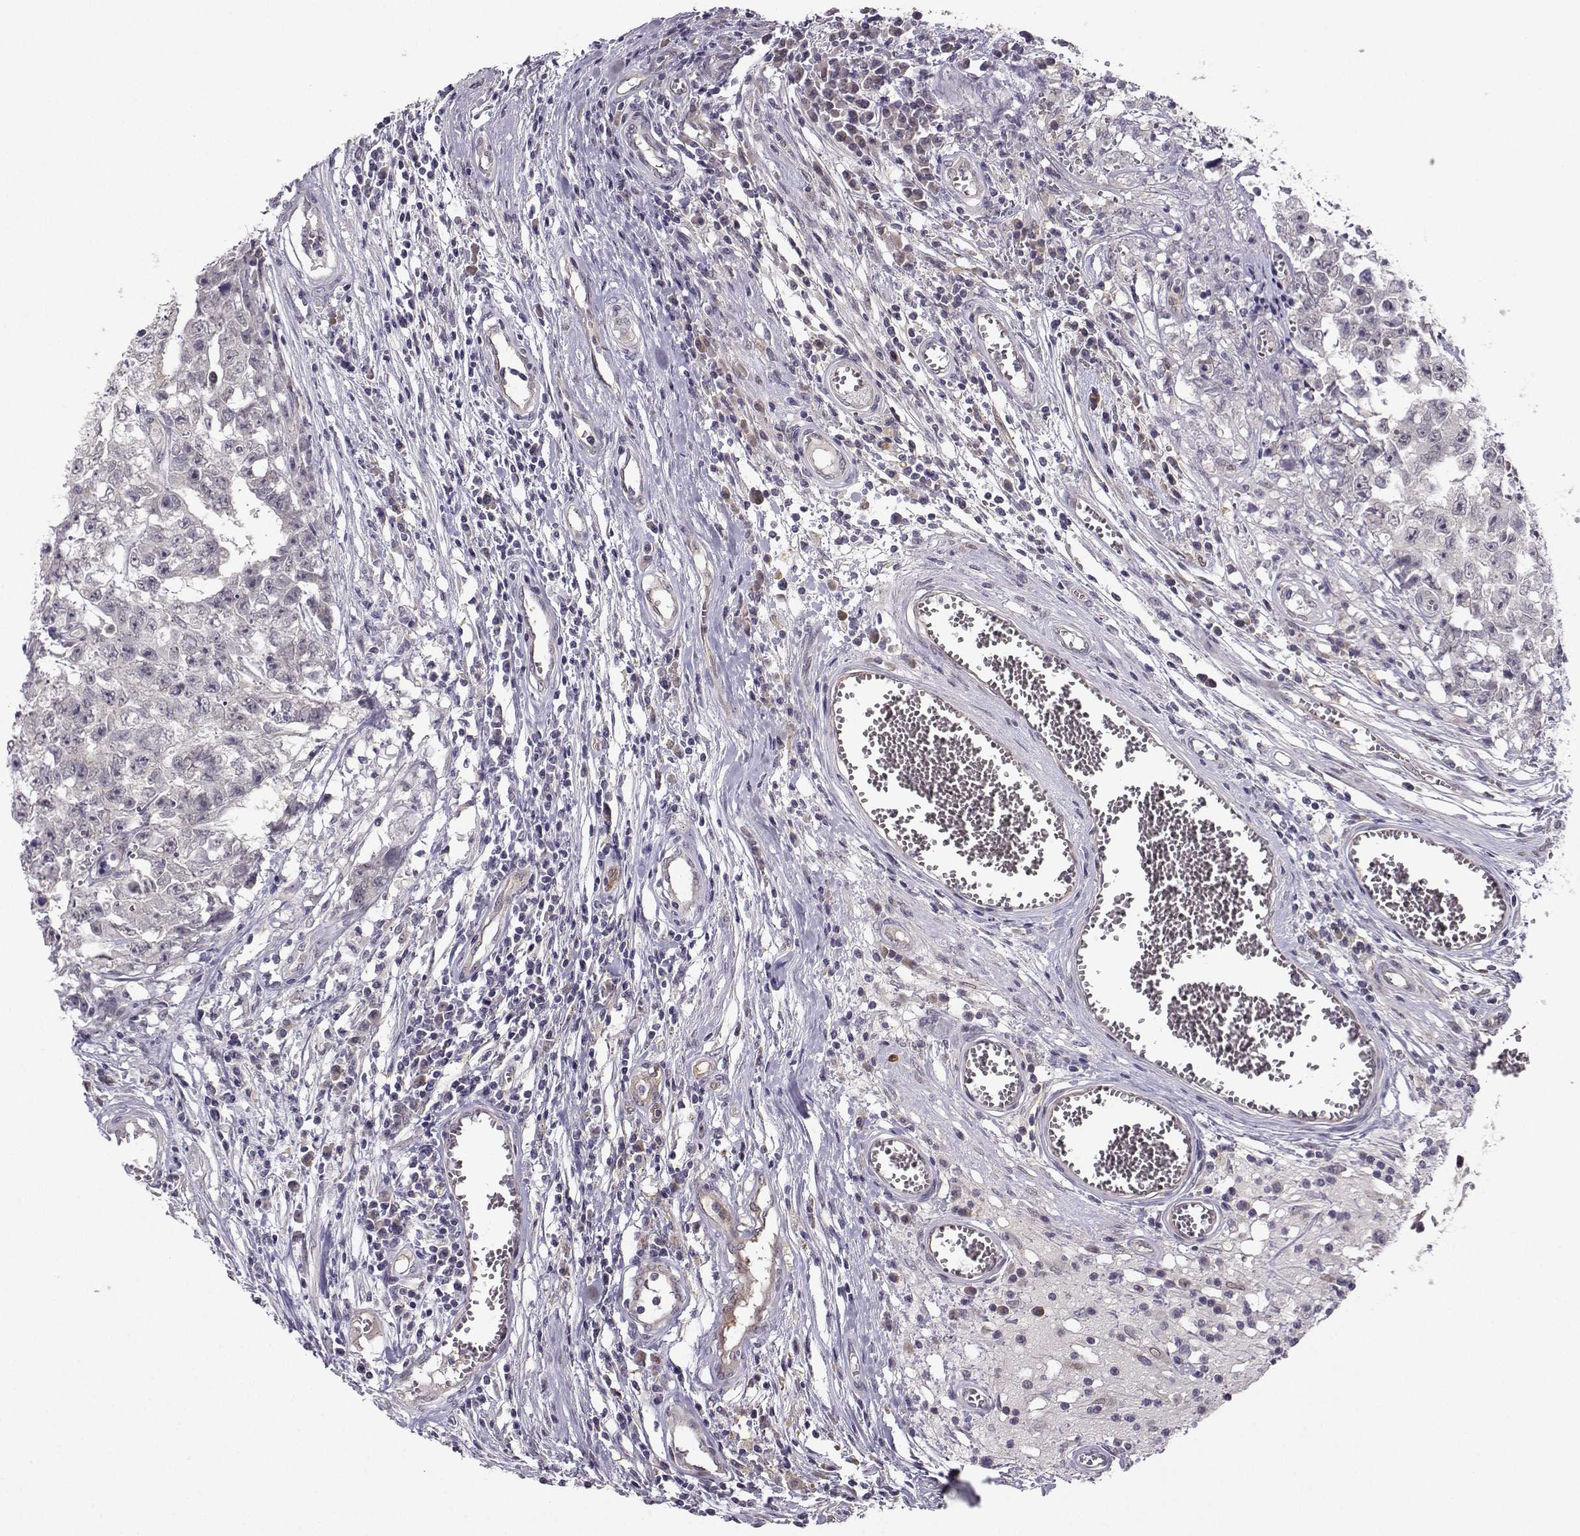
{"staining": {"intensity": "negative", "quantity": "none", "location": "none"}, "tissue": "testis cancer", "cell_type": "Tumor cells", "image_type": "cancer", "snomed": [{"axis": "morphology", "description": "Carcinoma, Embryonal, NOS"}, {"axis": "topography", "description": "Testis"}], "caption": "High power microscopy photomicrograph of an immunohistochemistry image of testis cancer (embryonal carcinoma), revealing no significant expression in tumor cells. Brightfield microscopy of immunohistochemistry stained with DAB (3,3'-diaminobenzidine) (brown) and hematoxylin (blue), captured at high magnification.", "gene": "NQO1", "patient": {"sex": "male", "age": 36}}